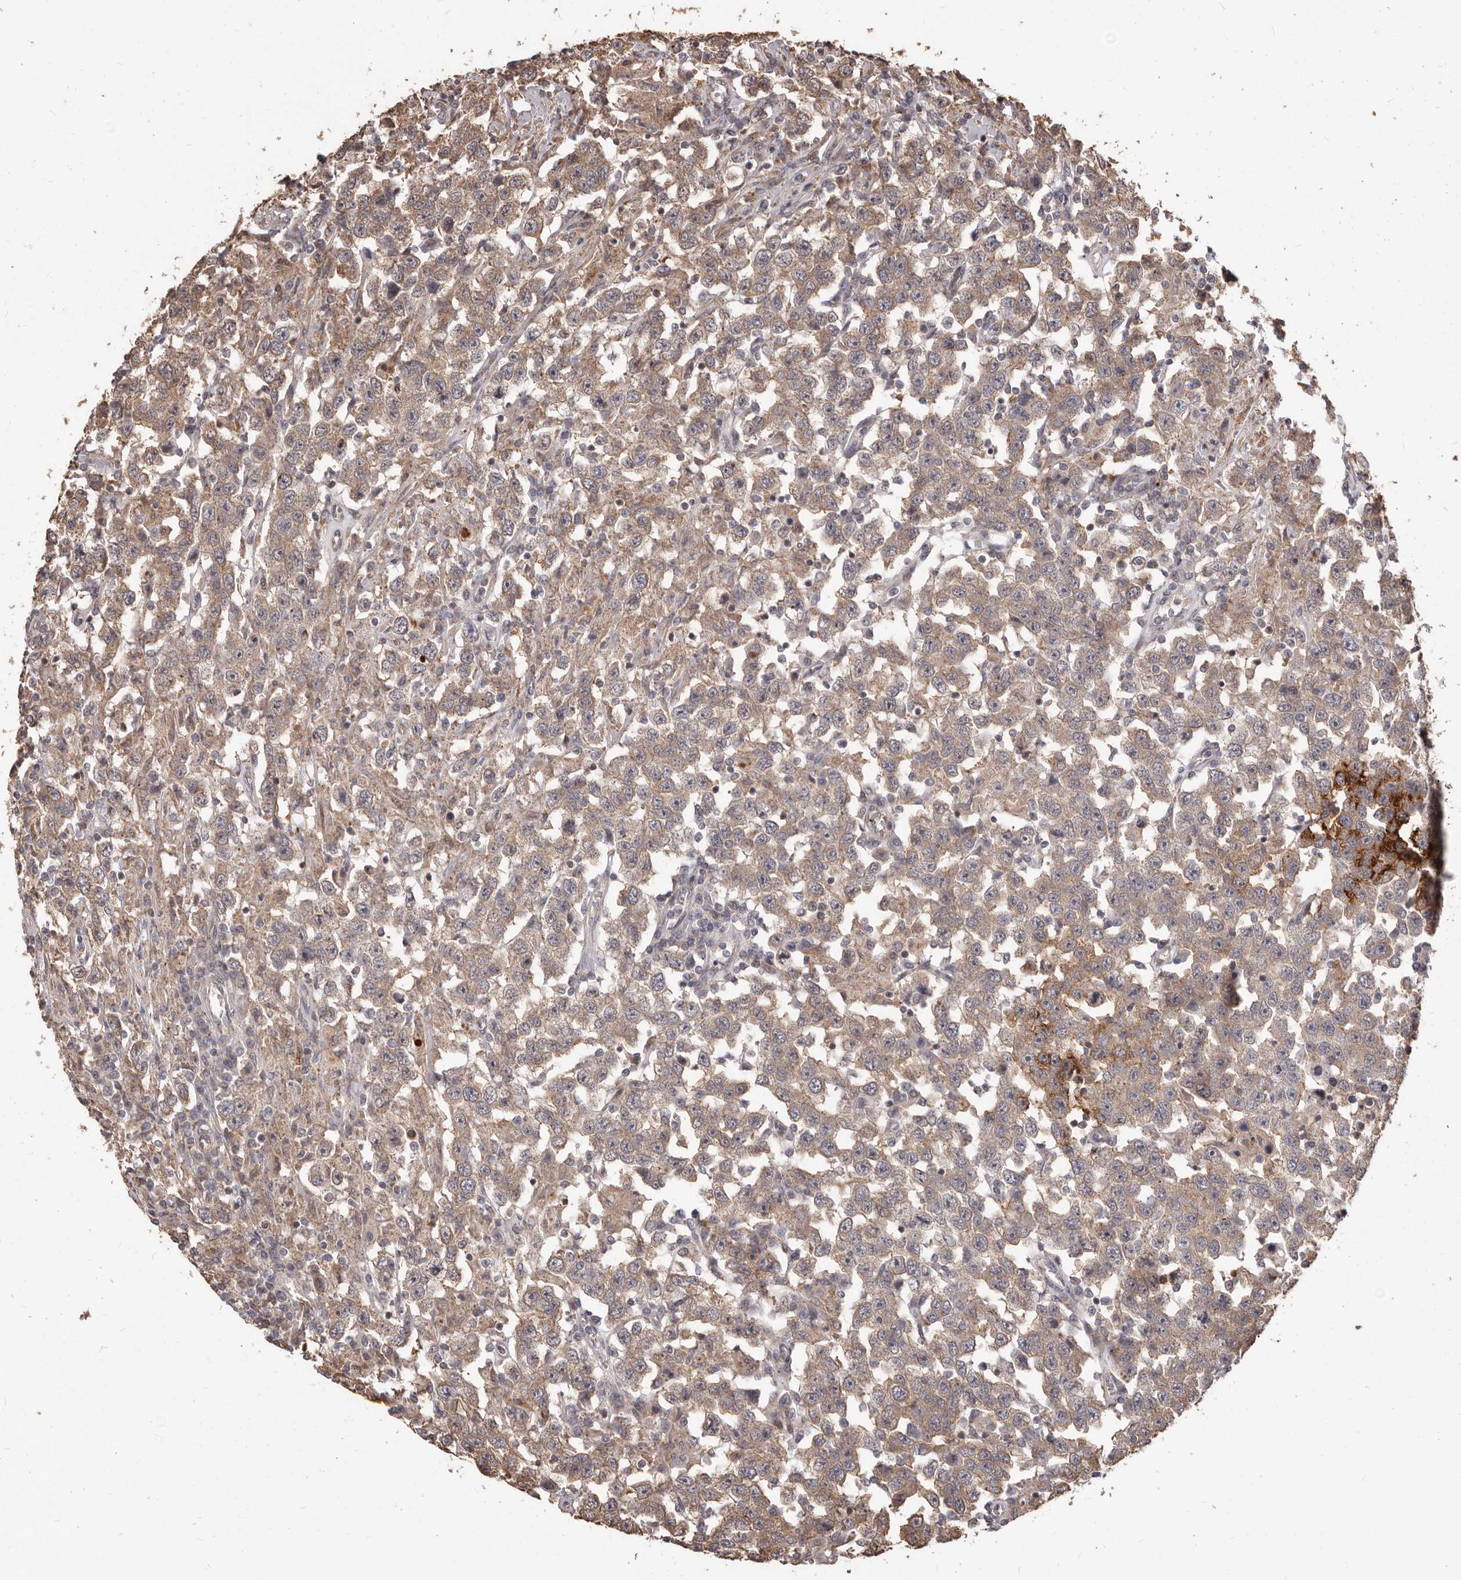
{"staining": {"intensity": "weak", "quantity": ">75%", "location": "cytoplasmic/membranous"}, "tissue": "testis cancer", "cell_type": "Tumor cells", "image_type": "cancer", "snomed": [{"axis": "morphology", "description": "Seminoma, NOS"}, {"axis": "topography", "description": "Testis"}], "caption": "Testis cancer (seminoma) stained with a brown dye reveals weak cytoplasmic/membranous positive positivity in approximately >75% of tumor cells.", "gene": "MTO1", "patient": {"sex": "male", "age": 41}}